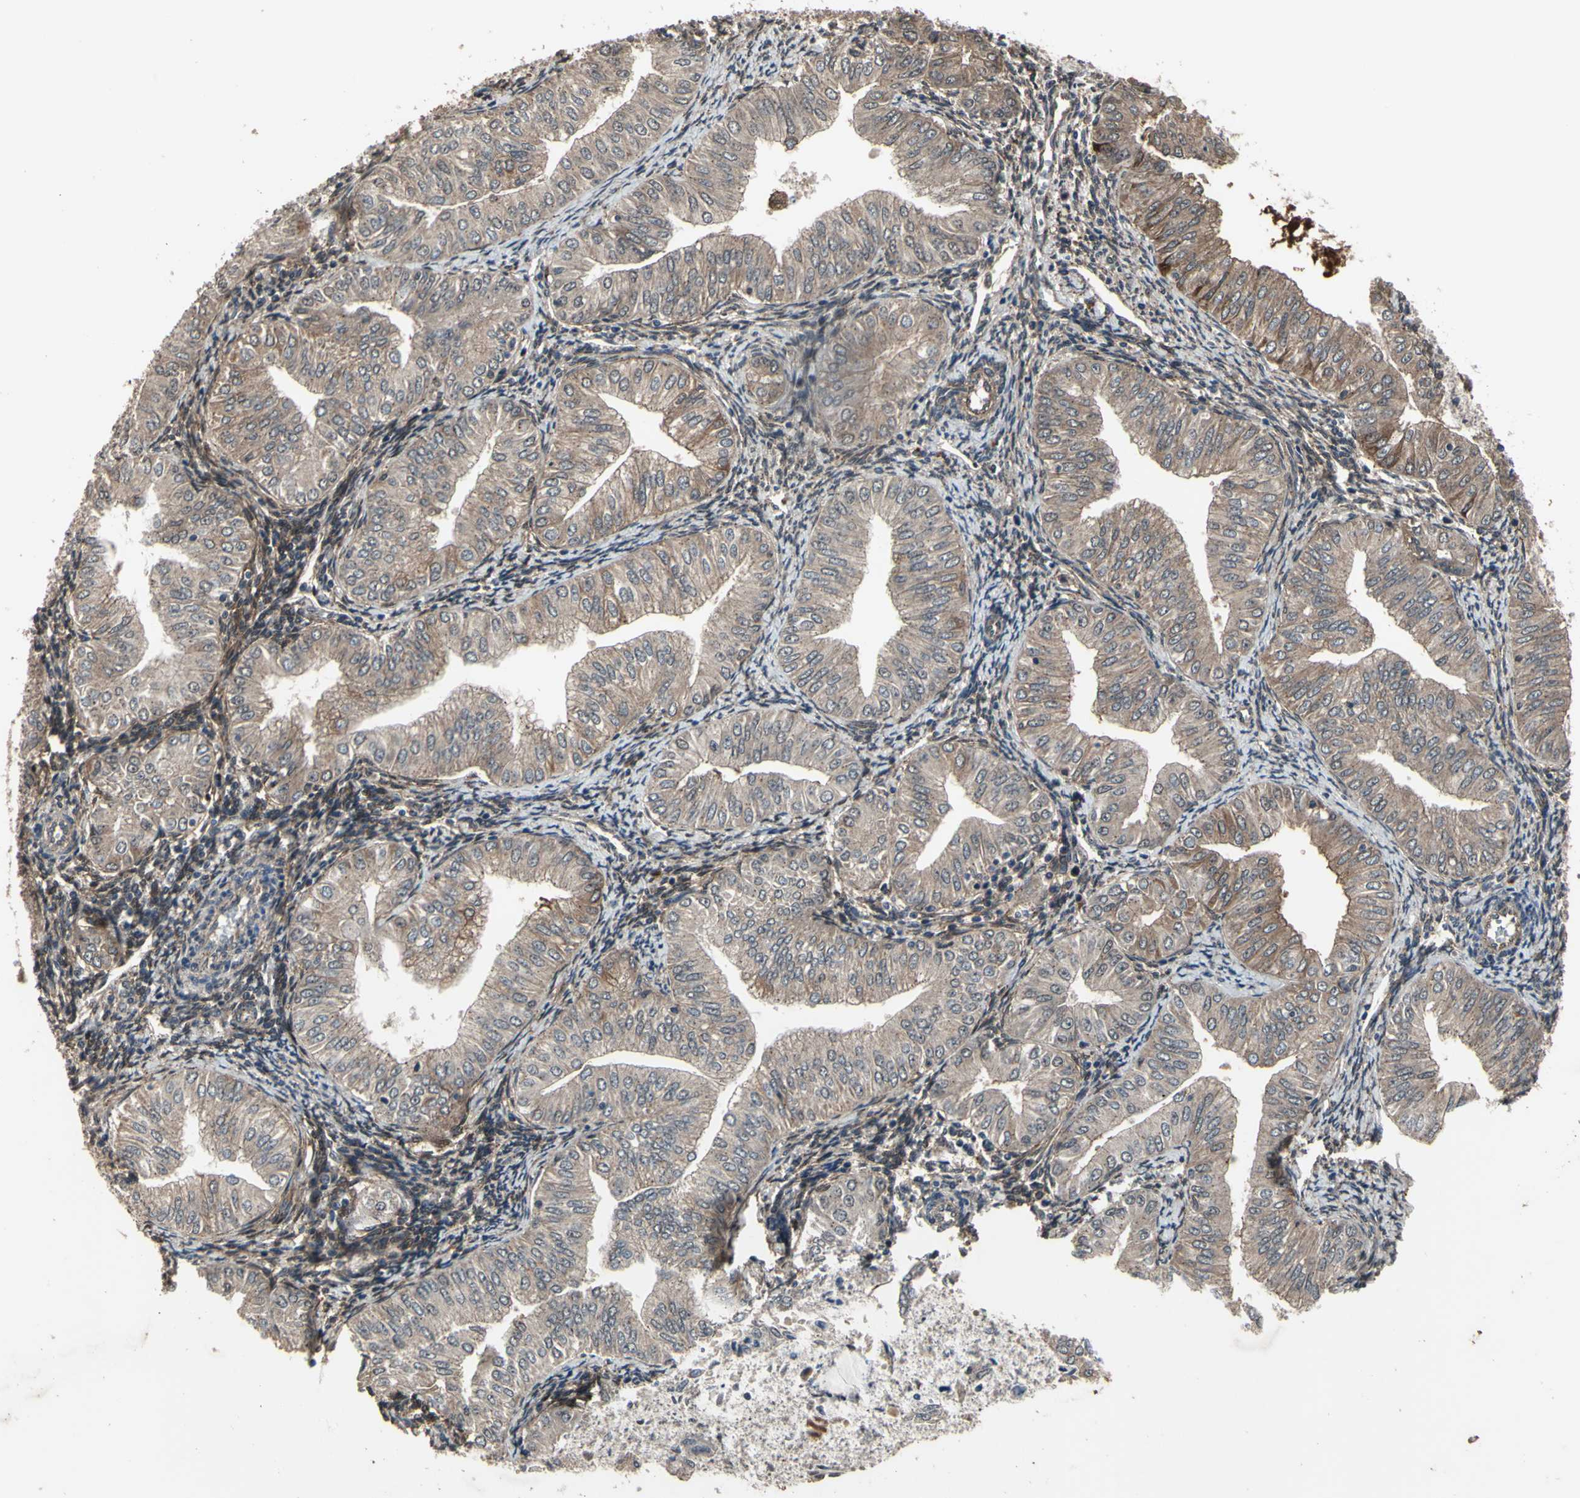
{"staining": {"intensity": "weak", "quantity": ">75%", "location": "cytoplasmic/membranous"}, "tissue": "endometrial cancer", "cell_type": "Tumor cells", "image_type": "cancer", "snomed": [{"axis": "morphology", "description": "Normal tissue, NOS"}, {"axis": "morphology", "description": "Adenocarcinoma, NOS"}, {"axis": "topography", "description": "Endometrium"}], "caption": "Endometrial adenocarcinoma tissue displays weak cytoplasmic/membranous staining in about >75% of tumor cells, visualized by immunohistochemistry. Using DAB (3,3'-diaminobenzidine) (brown) and hematoxylin (blue) stains, captured at high magnification using brightfield microscopy.", "gene": "ZNF174", "patient": {"sex": "female", "age": 53}}